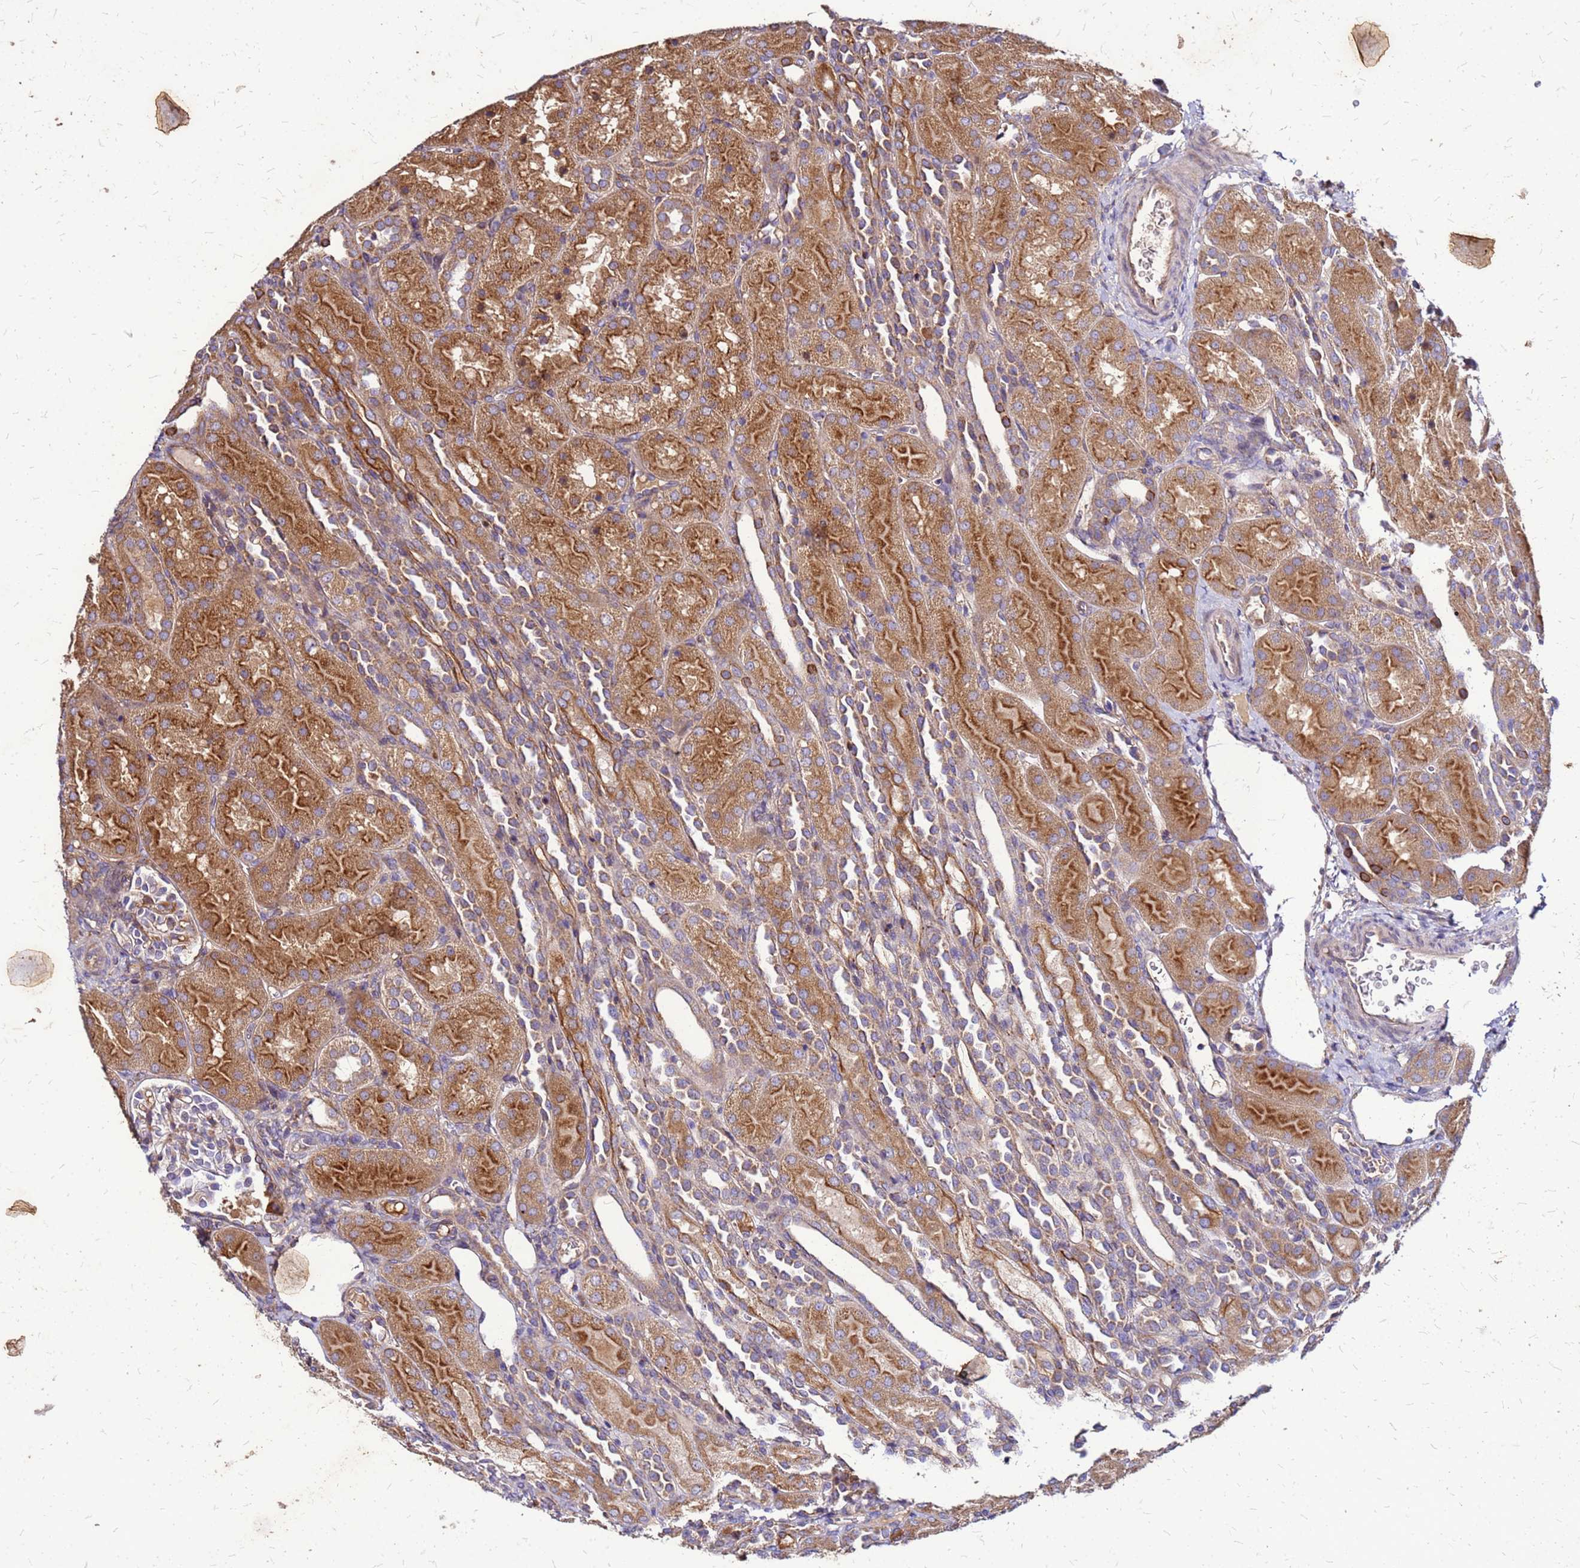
{"staining": {"intensity": "moderate", "quantity": "<25%", "location": "cytoplasmic/membranous"}, "tissue": "kidney", "cell_type": "Cells in glomeruli", "image_type": "normal", "snomed": [{"axis": "morphology", "description": "Normal tissue, NOS"}, {"axis": "topography", "description": "Kidney"}], "caption": "Protein expression by immunohistochemistry (IHC) demonstrates moderate cytoplasmic/membranous staining in approximately <25% of cells in glomeruli in normal kidney.", "gene": "VMO1", "patient": {"sex": "male", "age": 1}}